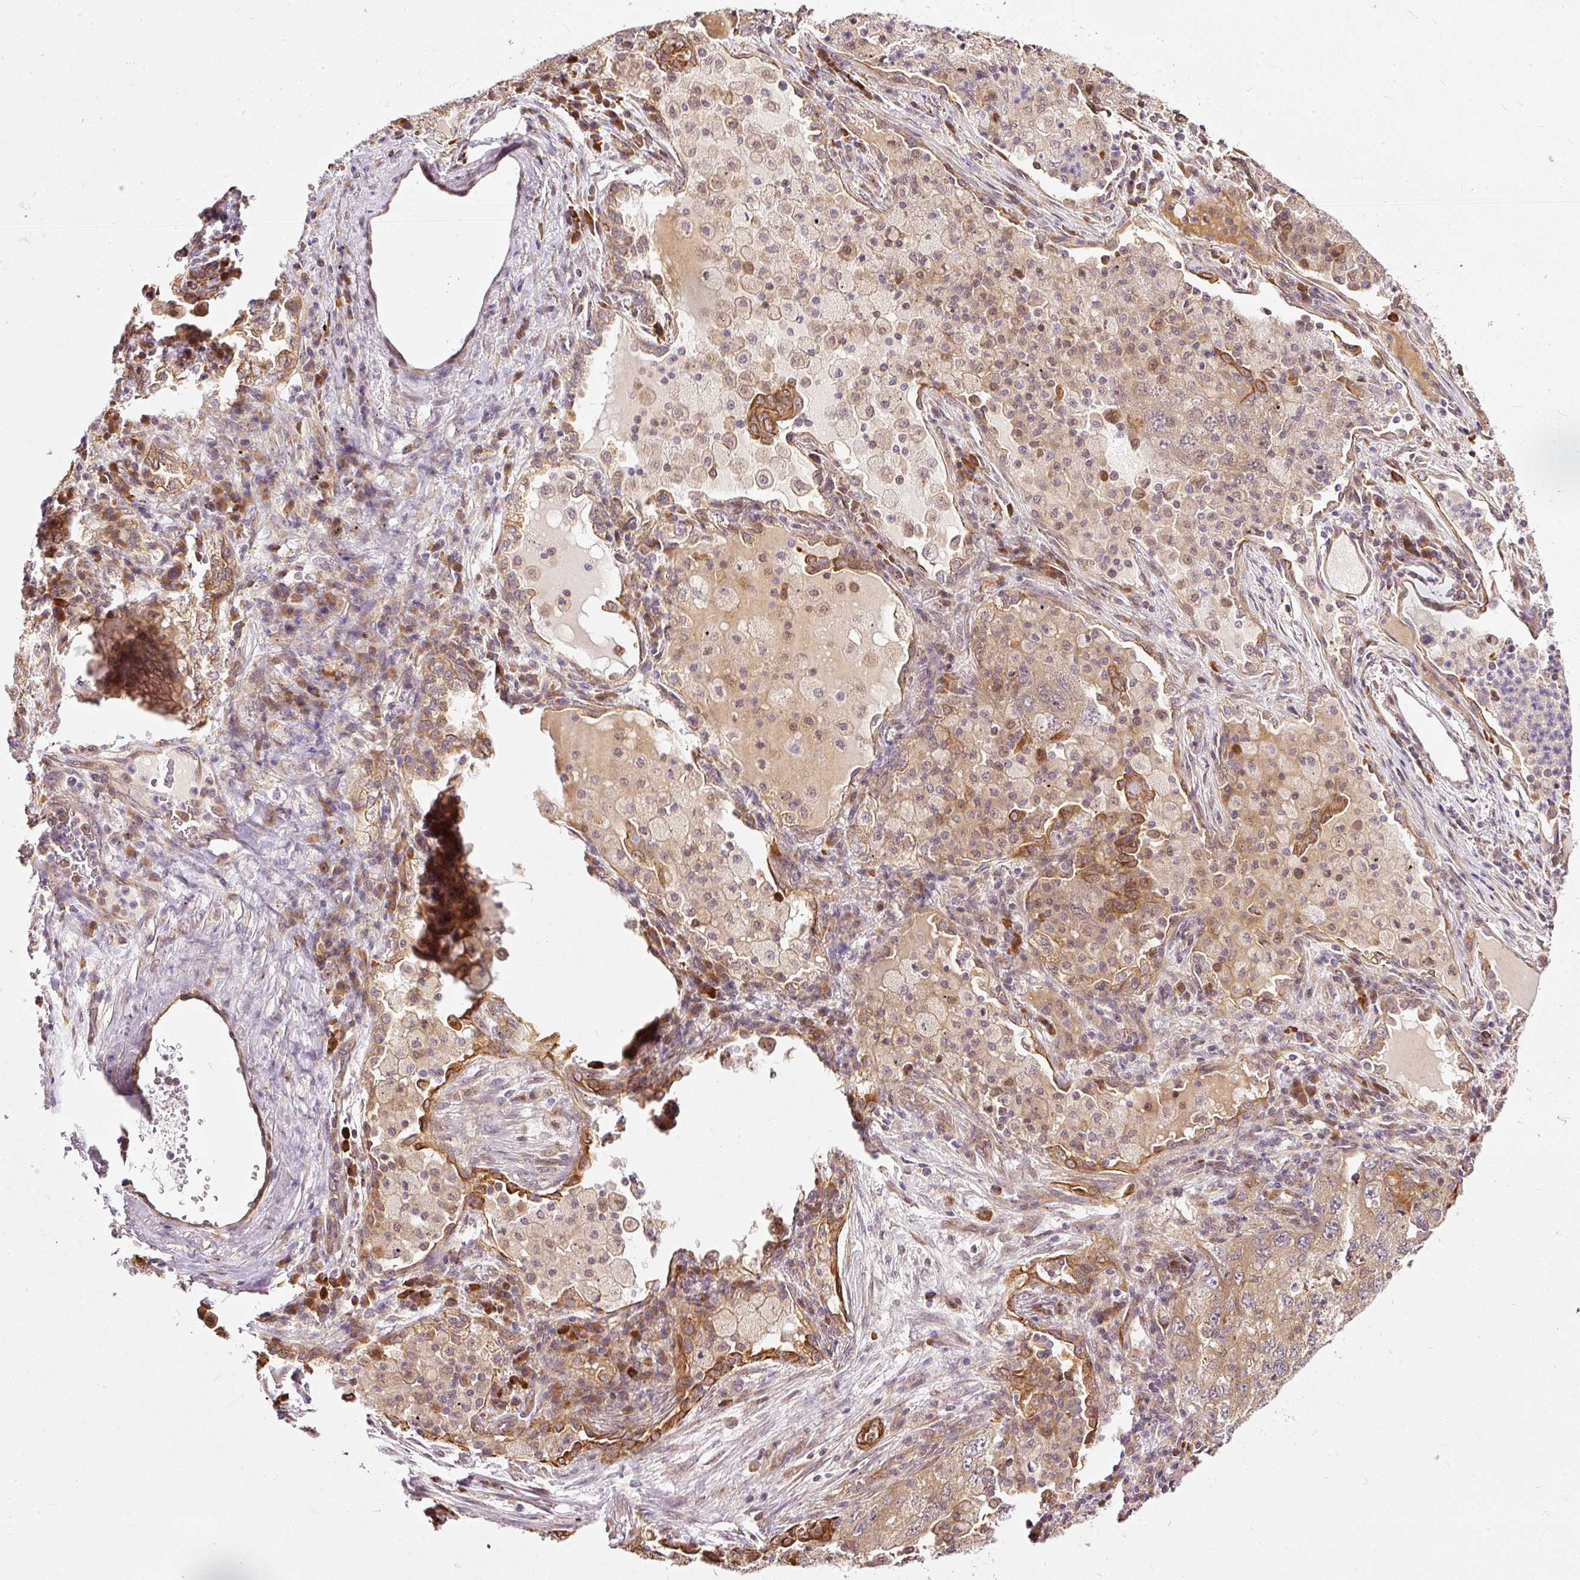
{"staining": {"intensity": "moderate", "quantity": ">75%", "location": "cytoplasmic/membranous"}, "tissue": "lung cancer", "cell_type": "Tumor cells", "image_type": "cancer", "snomed": [{"axis": "morphology", "description": "Adenocarcinoma, NOS"}, {"axis": "topography", "description": "Lung"}], "caption": "Lung cancer stained with immunohistochemistry (IHC) reveals moderate cytoplasmic/membranous staining in about >75% of tumor cells. (DAB (3,3'-diaminobenzidine) = brown stain, brightfield microscopy at high magnification).", "gene": "MIF4GD", "patient": {"sex": "female", "age": 57}}